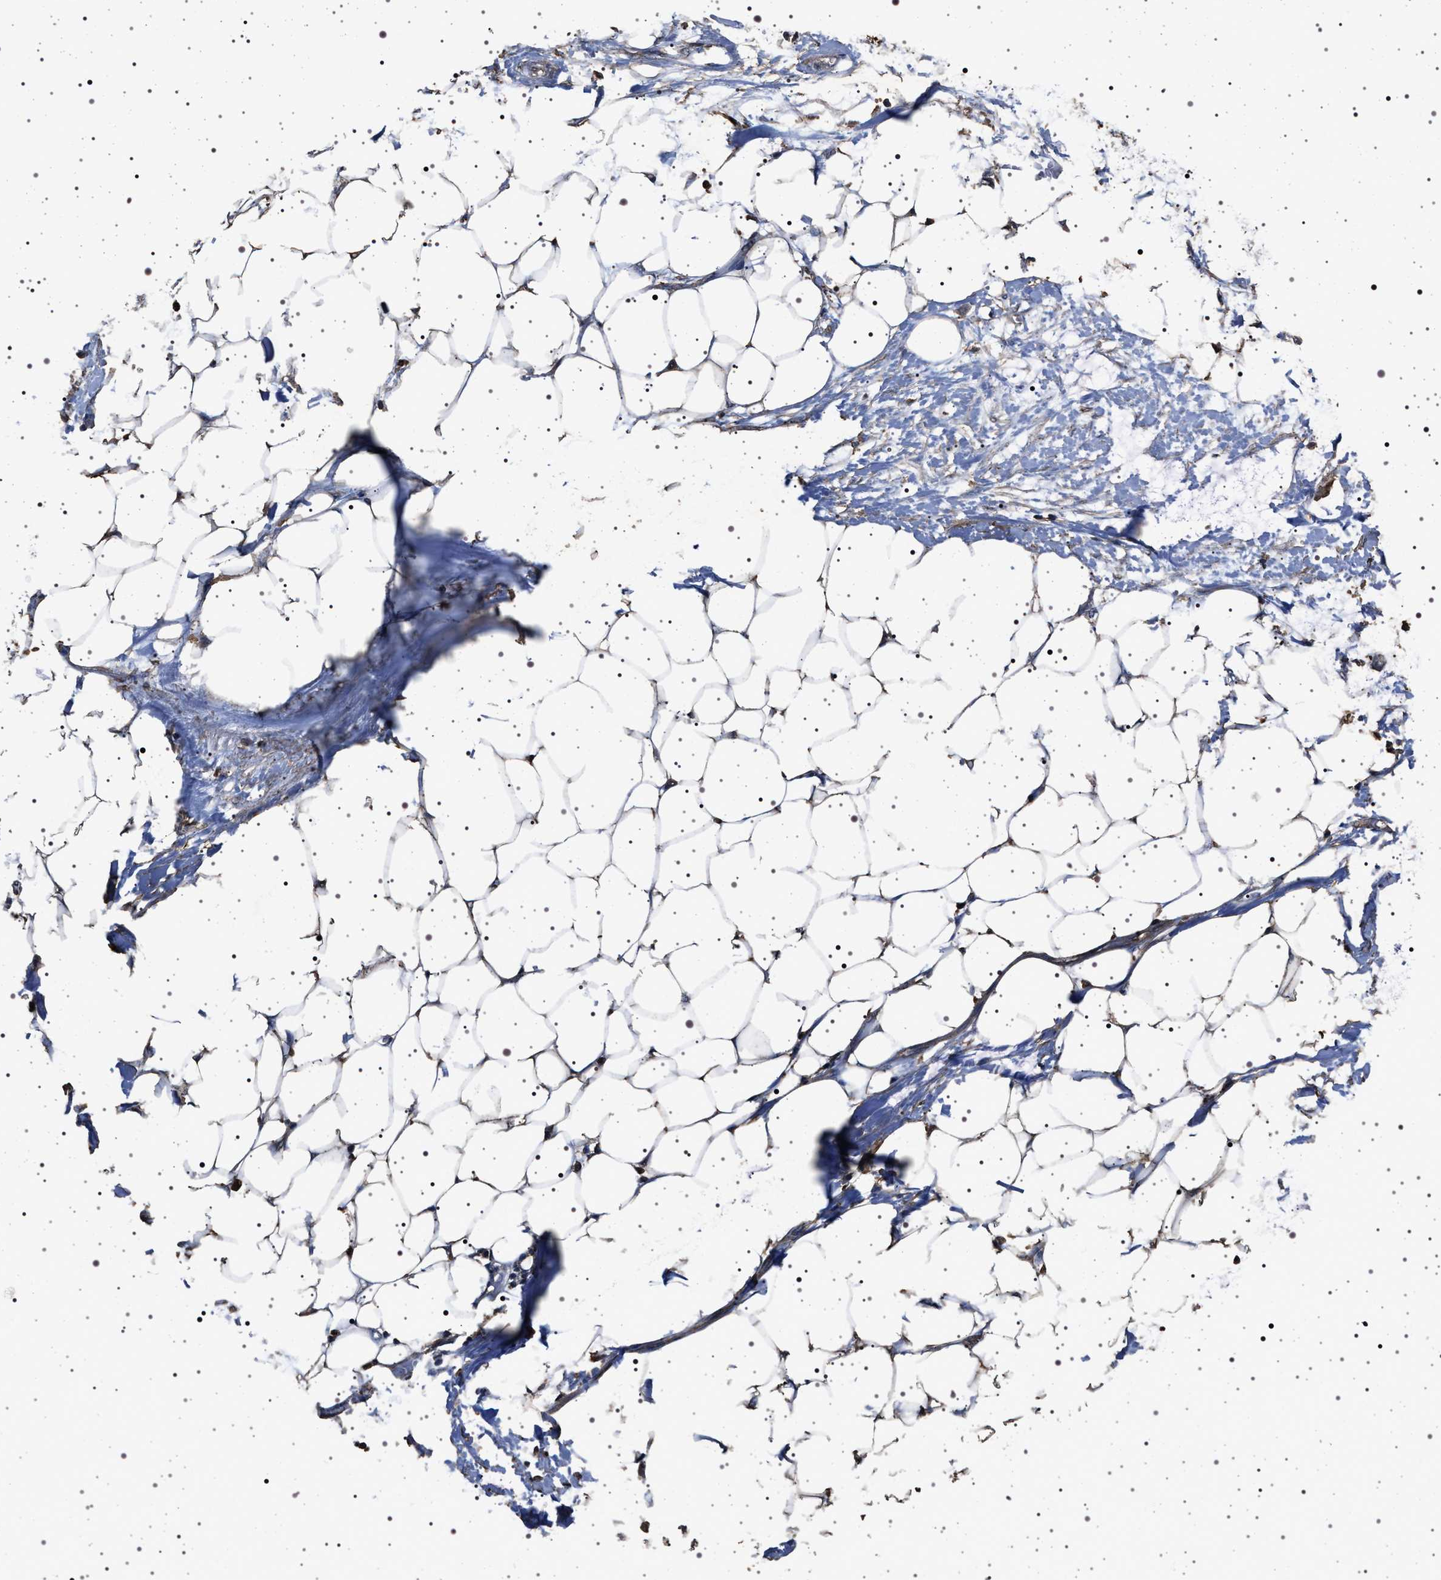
{"staining": {"intensity": "weak", "quantity": "<25%", "location": "cytoplasmic/membranous"}, "tissue": "adipose tissue", "cell_type": "Adipocytes", "image_type": "normal", "snomed": [{"axis": "morphology", "description": "Normal tissue, NOS"}, {"axis": "morphology", "description": "Adenocarcinoma, NOS"}, {"axis": "topography", "description": "Colon"}, {"axis": "topography", "description": "Peripheral nerve tissue"}], "caption": "A high-resolution histopathology image shows immunohistochemistry (IHC) staining of normal adipose tissue, which shows no significant positivity in adipocytes.", "gene": "SMAP2", "patient": {"sex": "male", "age": 14}}